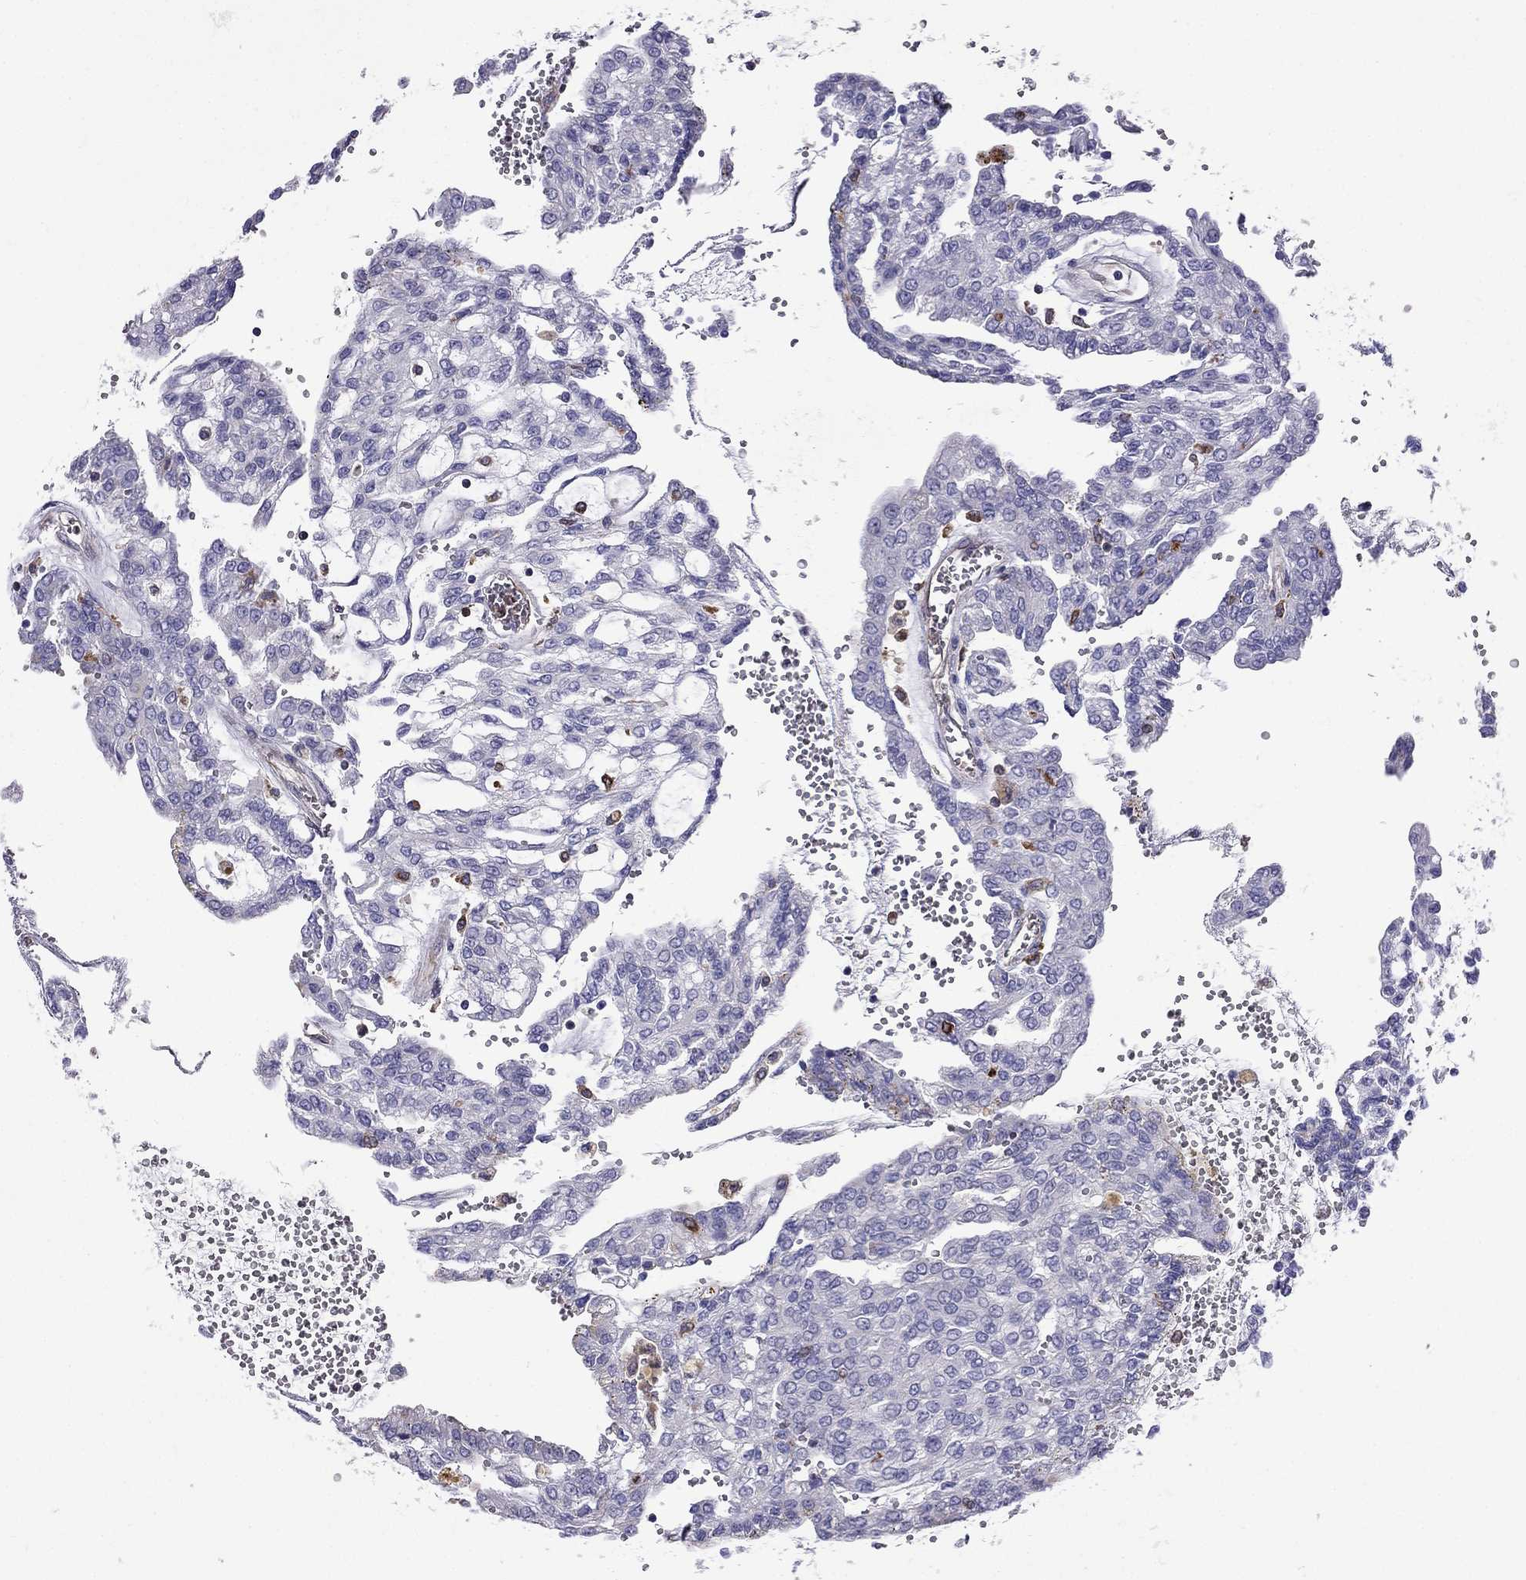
{"staining": {"intensity": "negative", "quantity": "none", "location": "none"}, "tissue": "renal cancer", "cell_type": "Tumor cells", "image_type": "cancer", "snomed": [{"axis": "morphology", "description": "Adenocarcinoma, NOS"}, {"axis": "topography", "description": "Kidney"}], "caption": "Immunohistochemistry (IHC) of human renal cancer (adenocarcinoma) demonstrates no staining in tumor cells.", "gene": "GNAL", "patient": {"sex": "male", "age": 63}}